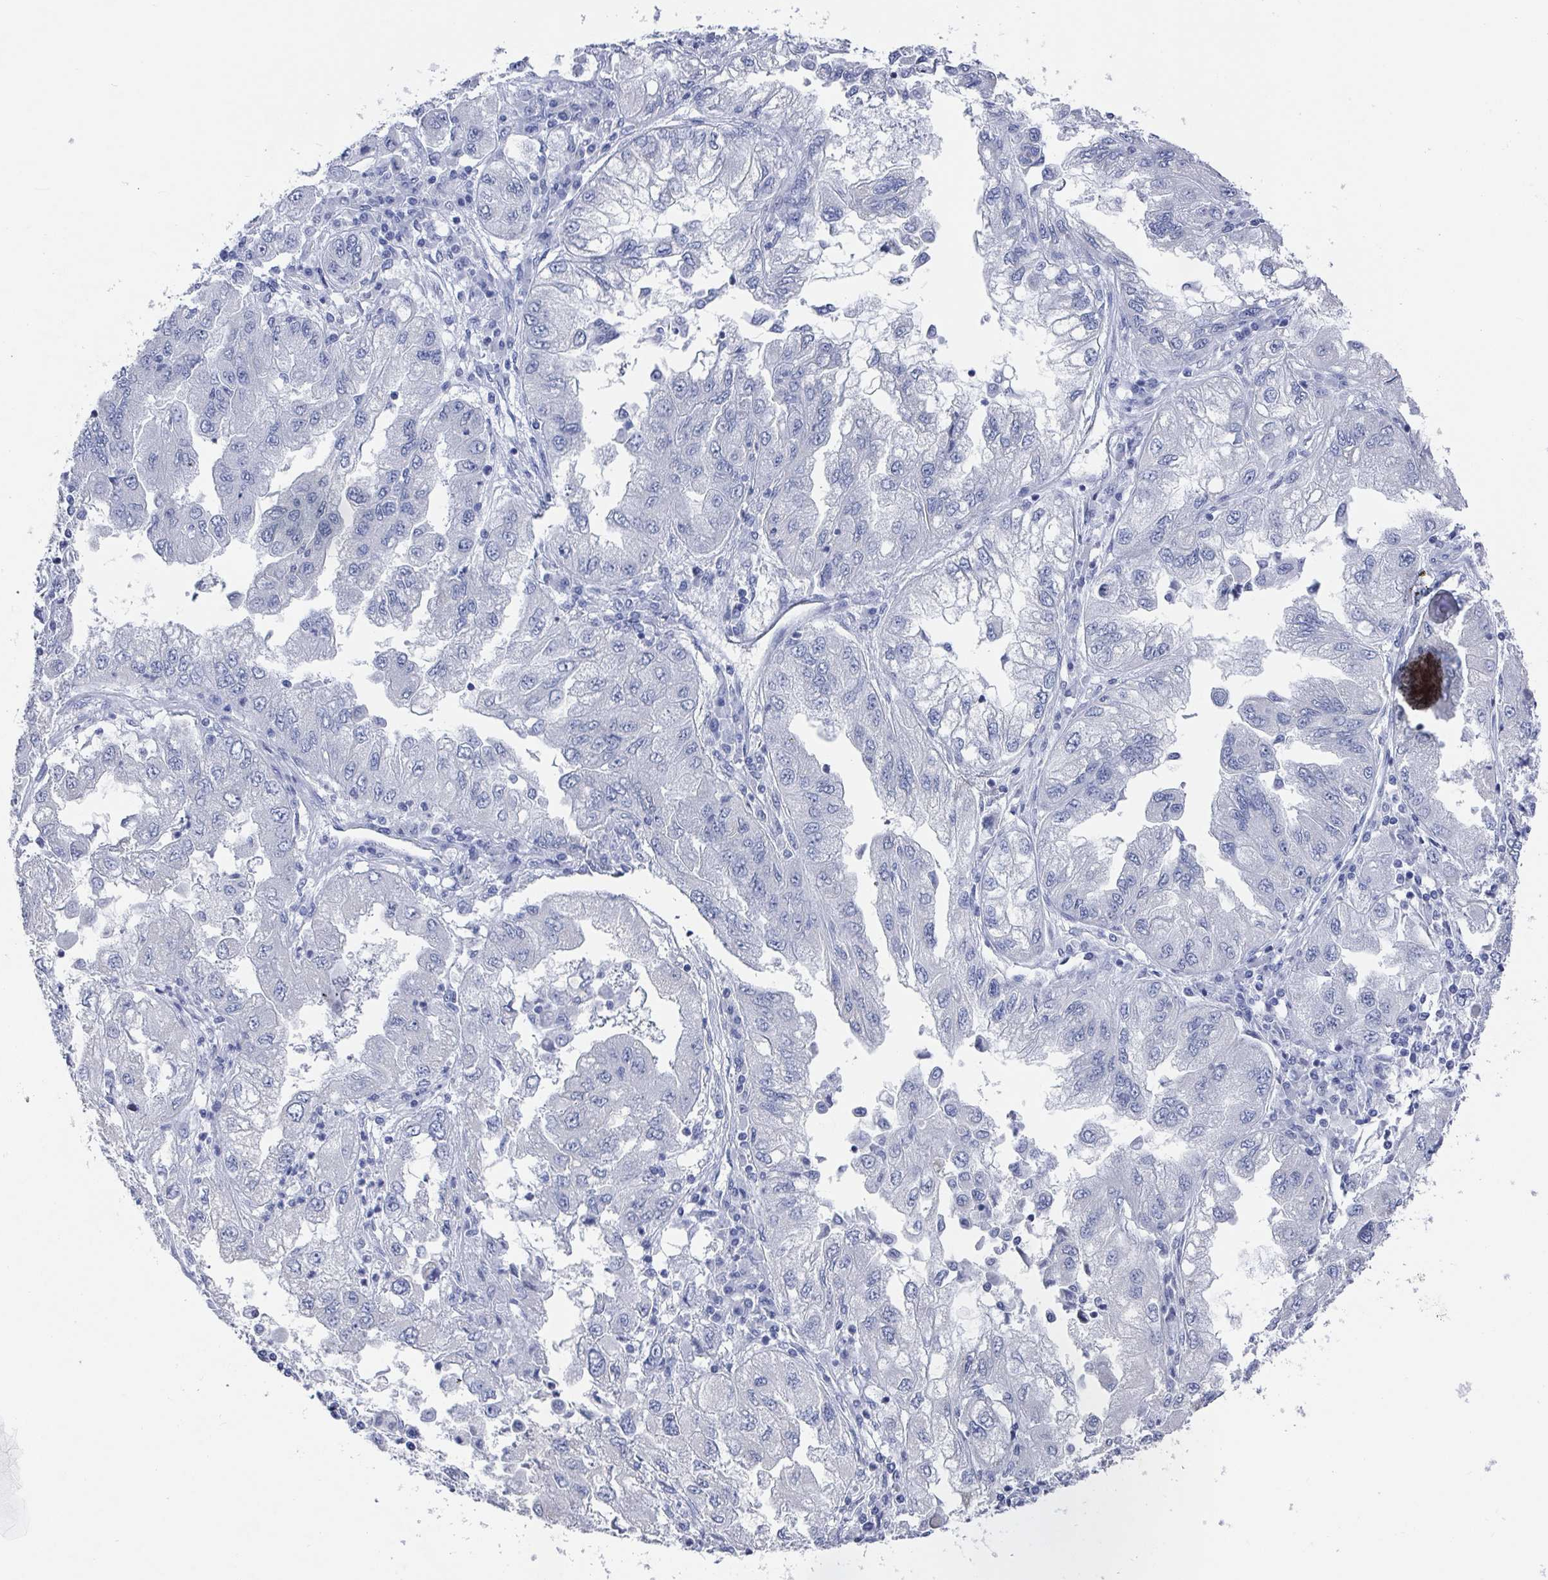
{"staining": {"intensity": "negative", "quantity": "none", "location": "none"}, "tissue": "lung cancer", "cell_type": "Tumor cells", "image_type": "cancer", "snomed": [{"axis": "morphology", "description": "Adenocarcinoma, NOS"}, {"axis": "morphology", "description": "Adenocarcinoma primary or metastatic"}, {"axis": "topography", "description": "Lung"}], "caption": "Immunohistochemistry image of neoplastic tissue: human lung adenocarcinoma stained with DAB (3,3'-diaminobenzidine) reveals no significant protein expression in tumor cells.", "gene": "CAMKV", "patient": {"sex": "male", "age": 74}}